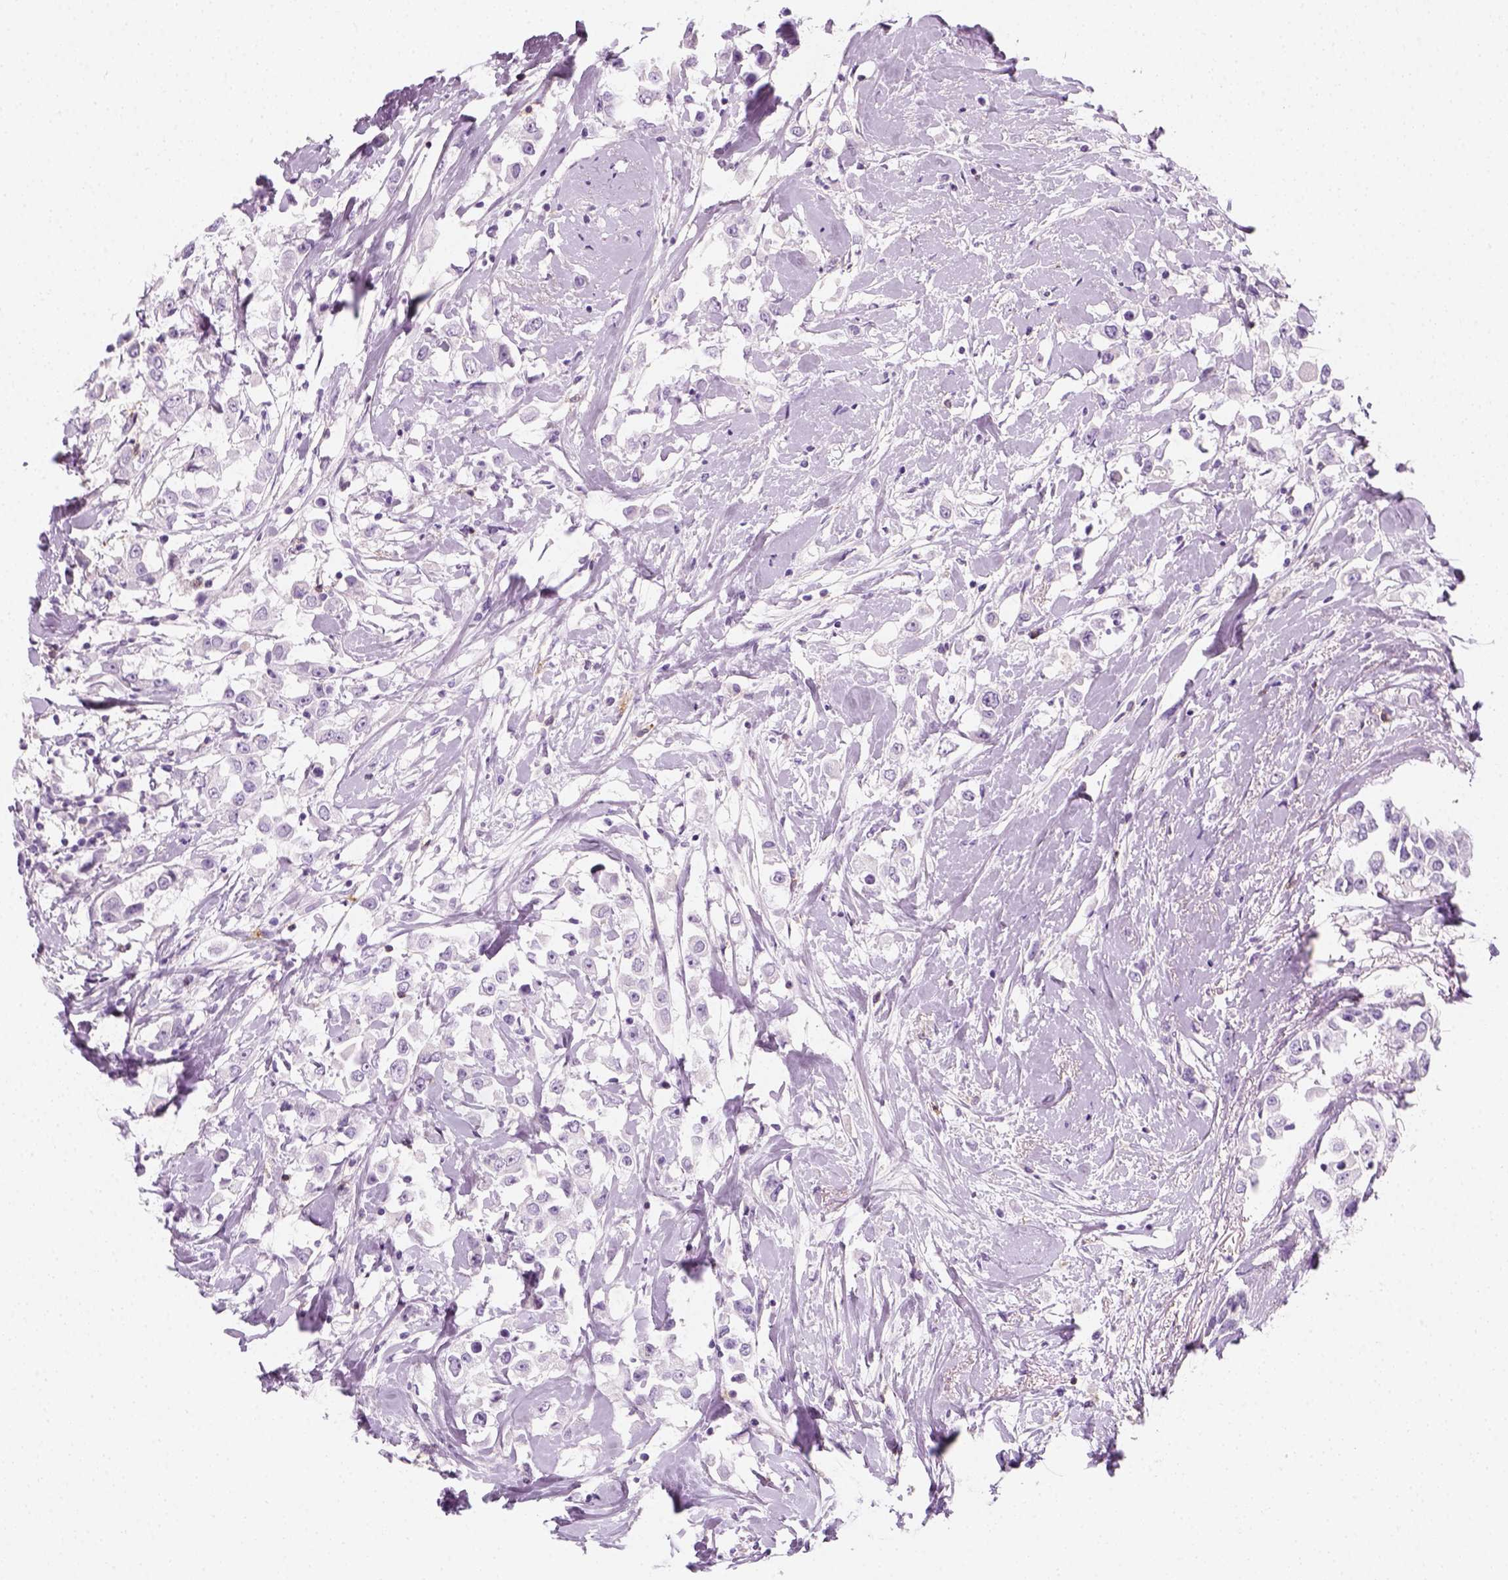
{"staining": {"intensity": "negative", "quantity": "none", "location": "none"}, "tissue": "breast cancer", "cell_type": "Tumor cells", "image_type": "cancer", "snomed": [{"axis": "morphology", "description": "Duct carcinoma"}, {"axis": "topography", "description": "Breast"}], "caption": "DAB immunohistochemical staining of breast cancer (intraductal carcinoma) exhibits no significant expression in tumor cells. (DAB (3,3'-diaminobenzidine) immunohistochemistry (IHC), high magnification).", "gene": "AQP3", "patient": {"sex": "female", "age": 61}}